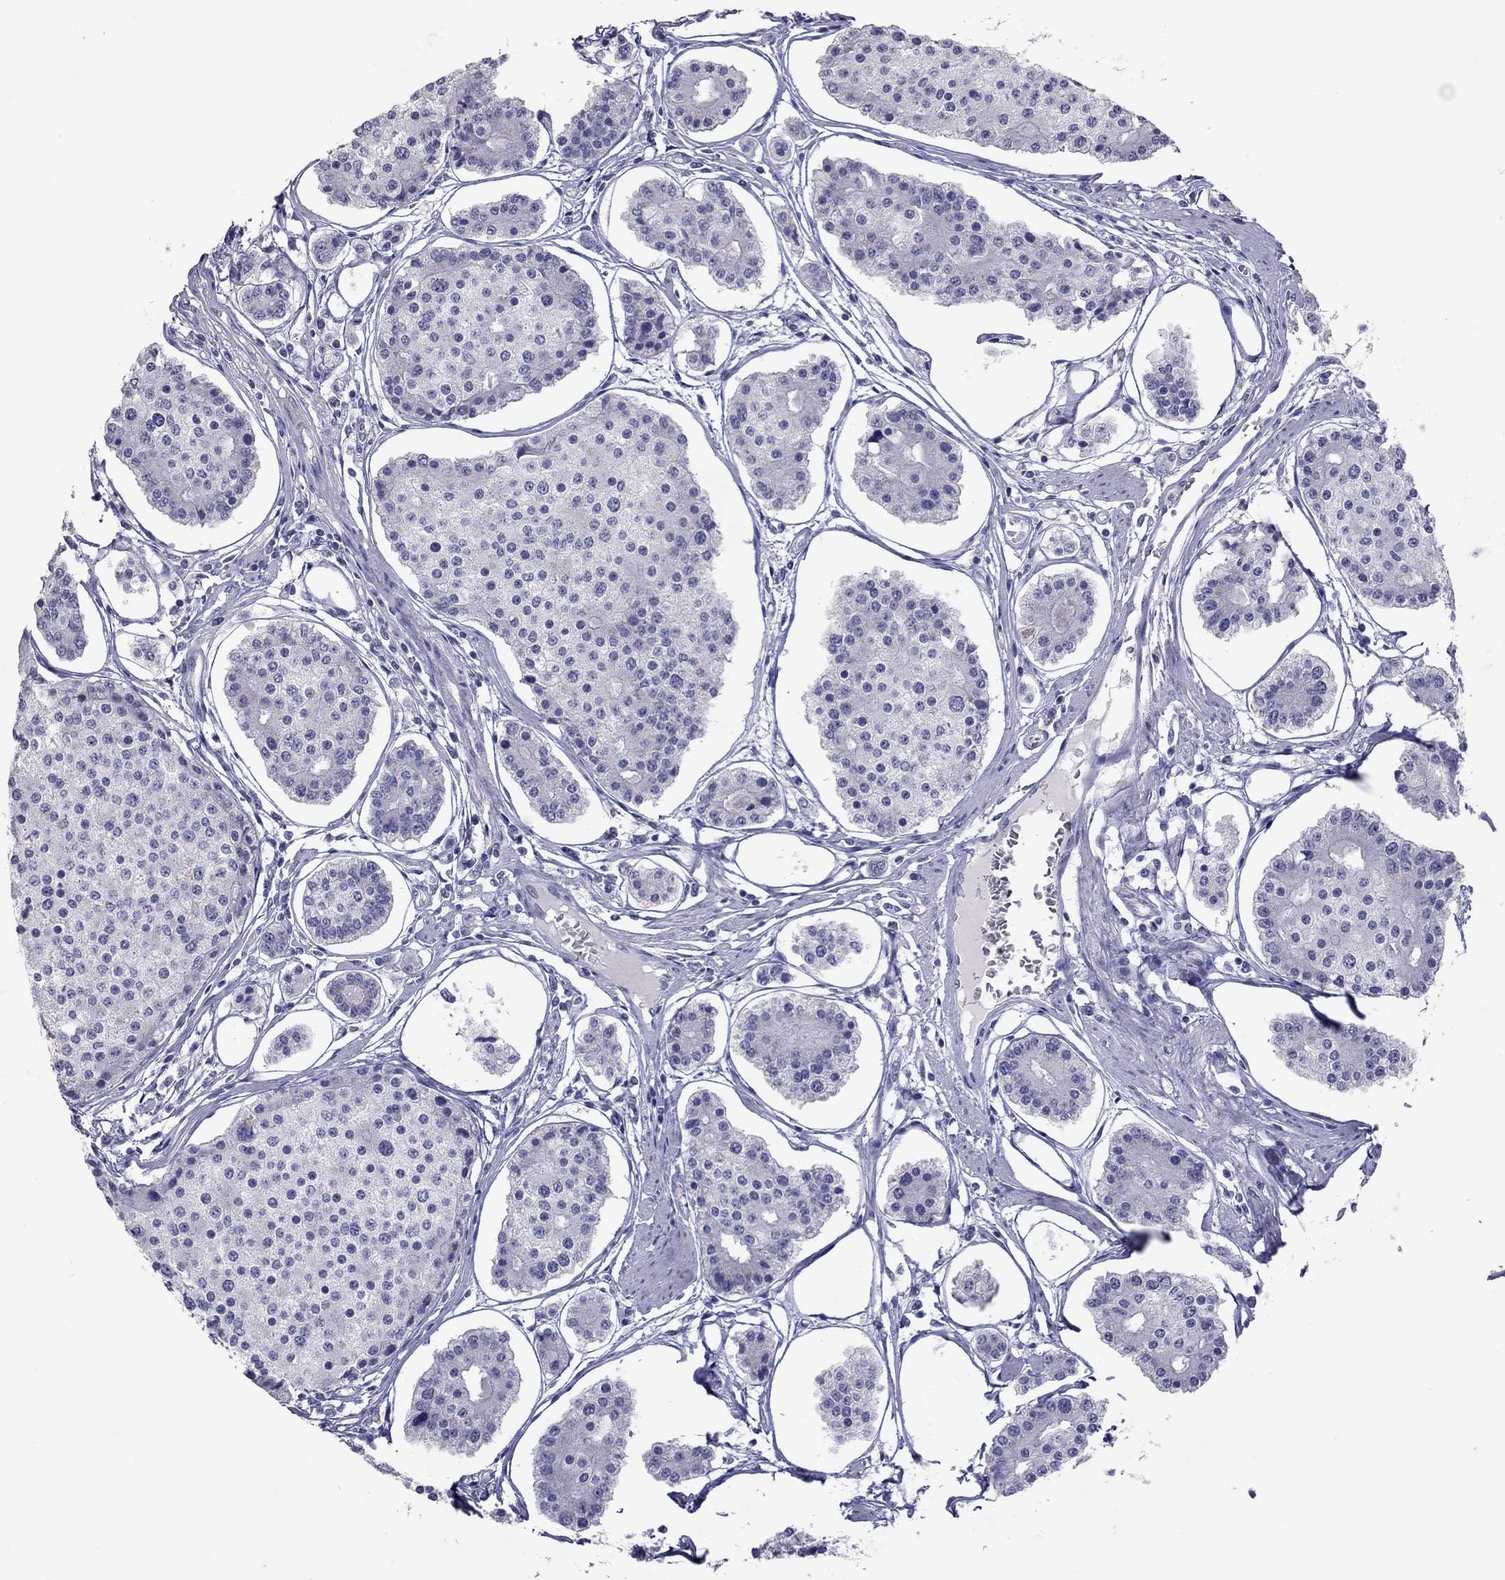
{"staining": {"intensity": "negative", "quantity": "none", "location": "none"}, "tissue": "carcinoid", "cell_type": "Tumor cells", "image_type": "cancer", "snomed": [{"axis": "morphology", "description": "Carcinoid, malignant, NOS"}, {"axis": "topography", "description": "Small intestine"}], "caption": "This micrograph is of carcinoid stained with immunohistochemistry (IHC) to label a protein in brown with the nuclei are counter-stained blue. There is no expression in tumor cells.", "gene": "MUC16", "patient": {"sex": "female", "age": 65}}